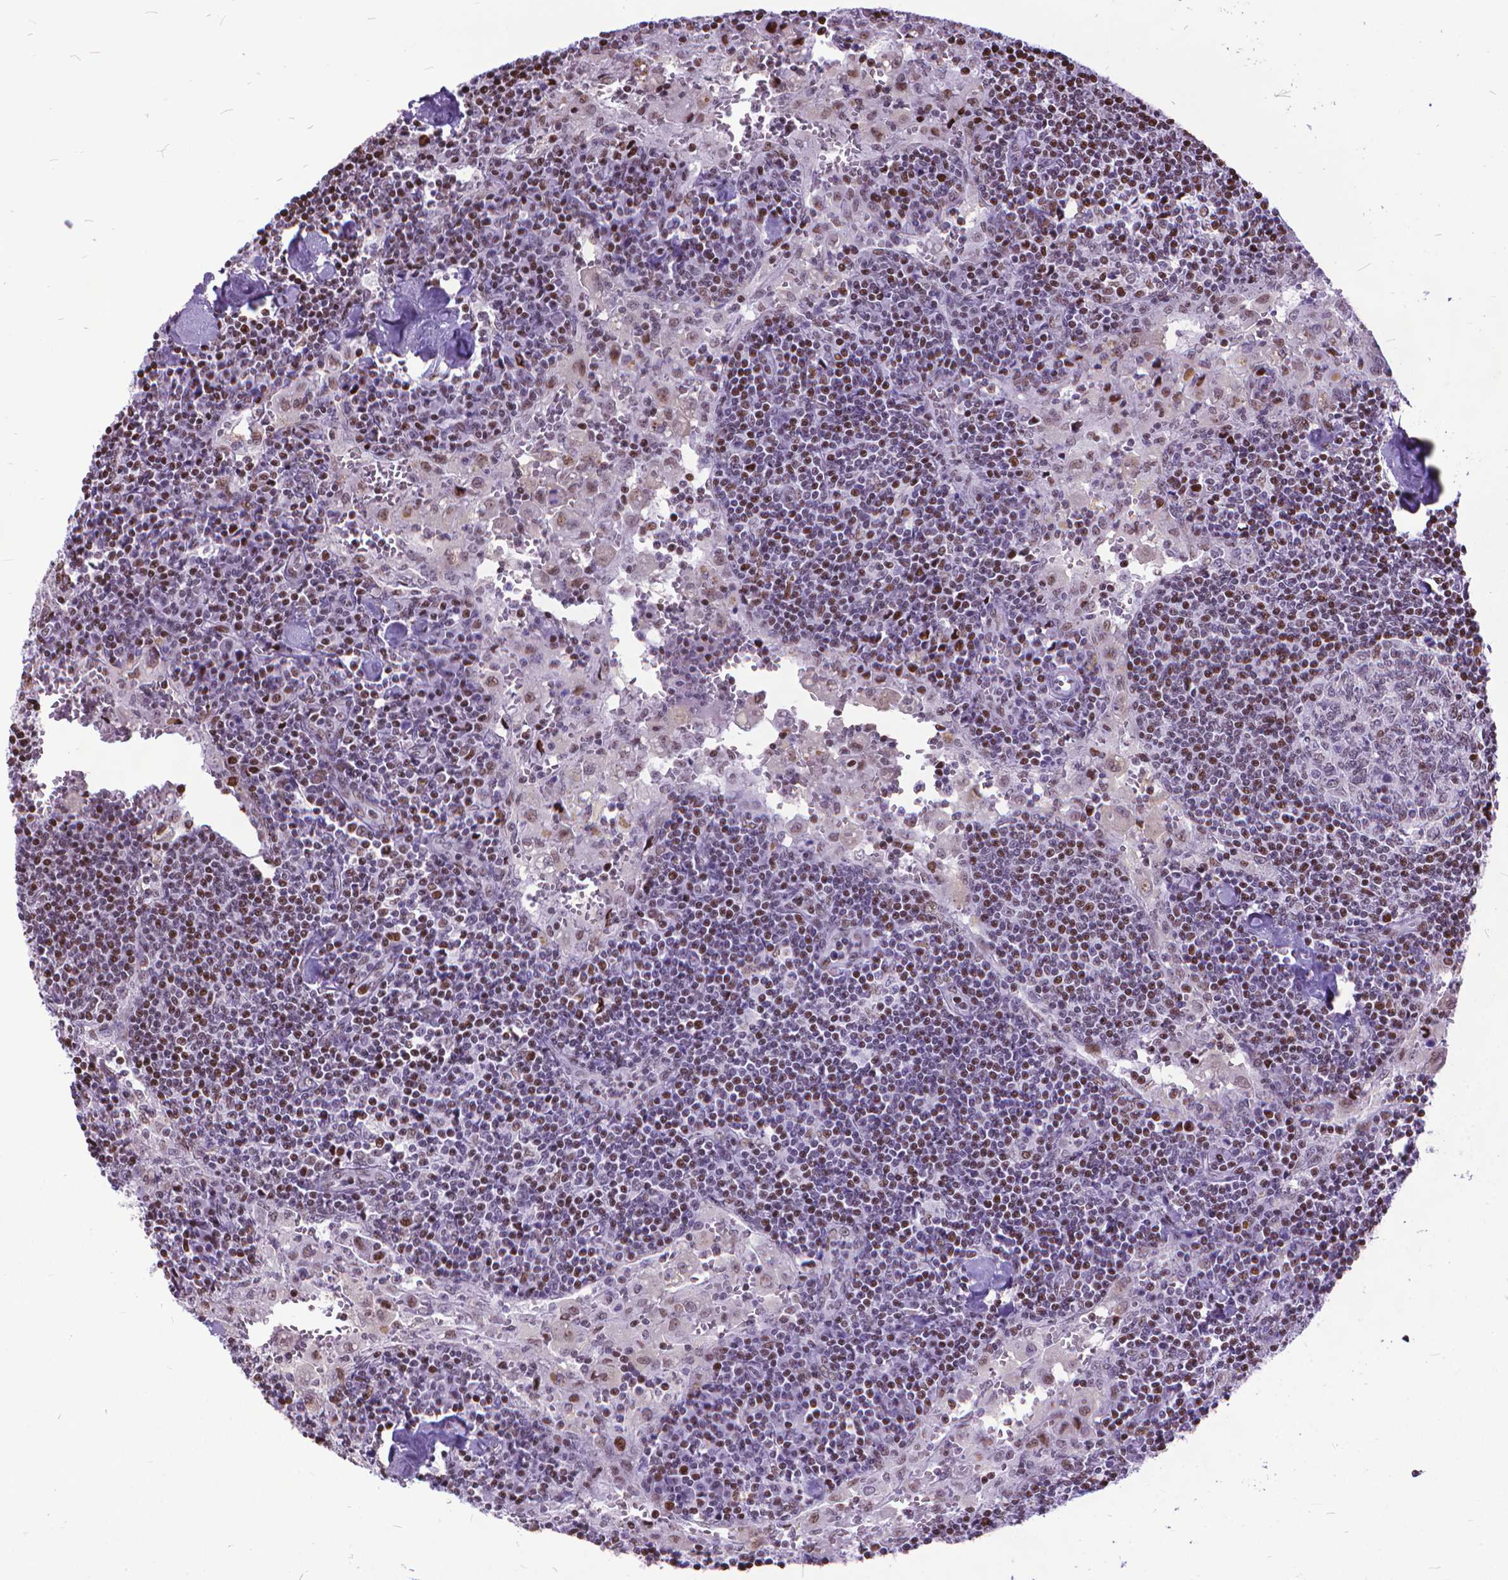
{"staining": {"intensity": "moderate", "quantity": "<25%", "location": "cytoplasmic/membranous"}, "tissue": "lymph node", "cell_type": "Germinal center cells", "image_type": "normal", "snomed": [{"axis": "morphology", "description": "Normal tissue, NOS"}, {"axis": "topography", "description": "Lymph node"}], "caption": "Immunohistochemistry (IHC) (DAB (3,3'-diaminobenzidine)) staining of benign human lymph node shows moderate cytoplasmic/membranous protein staining in about <25% of germinal center cells. (DAB = brown stain, brightfield microscopy at high magnification).", "gene": "POLE4", "patient": {"sex": "male", "age": 55}}